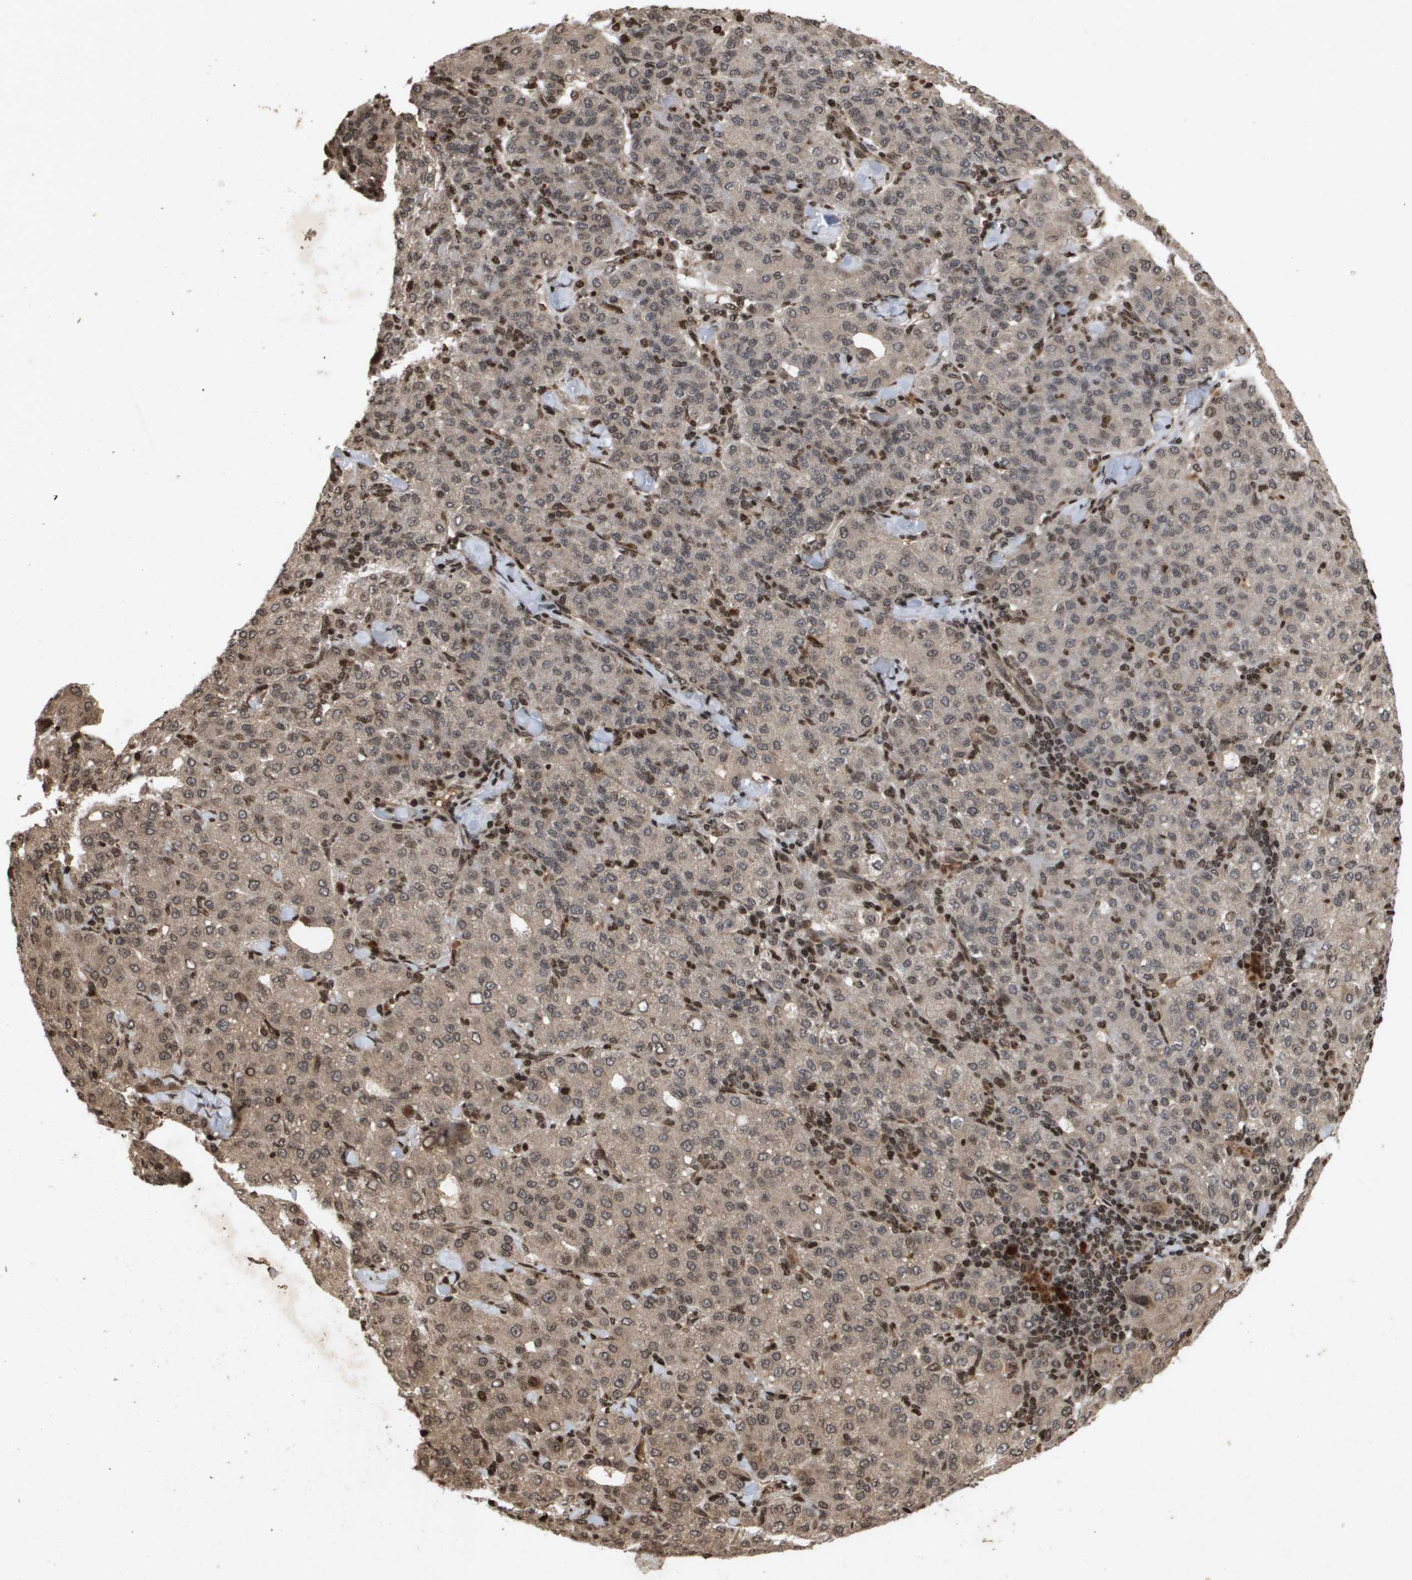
{"staining": {"intensity": "moderate", "quantity": "25%-75%", "location": "cytoplasmic/membranous"}, "tissue": "liver cancer", "cell_type": "Tumor cells", "image_type": "cancer", "snomed": [{"axis": "morphology", "description": "Carcinoma, Hepatocellular, NOS"}, {"axis": "topography", "description": "Liver"}], "caption": "Liver cancer (hepatocellular carcinoma) tissue shows moderate cytoplasmic/membranous staining in about 25%-75% of tumor cells, visualized by immunohistochemistry.", "gene": "HSPA6", "patient": {"sex": "male", "age": 65}}